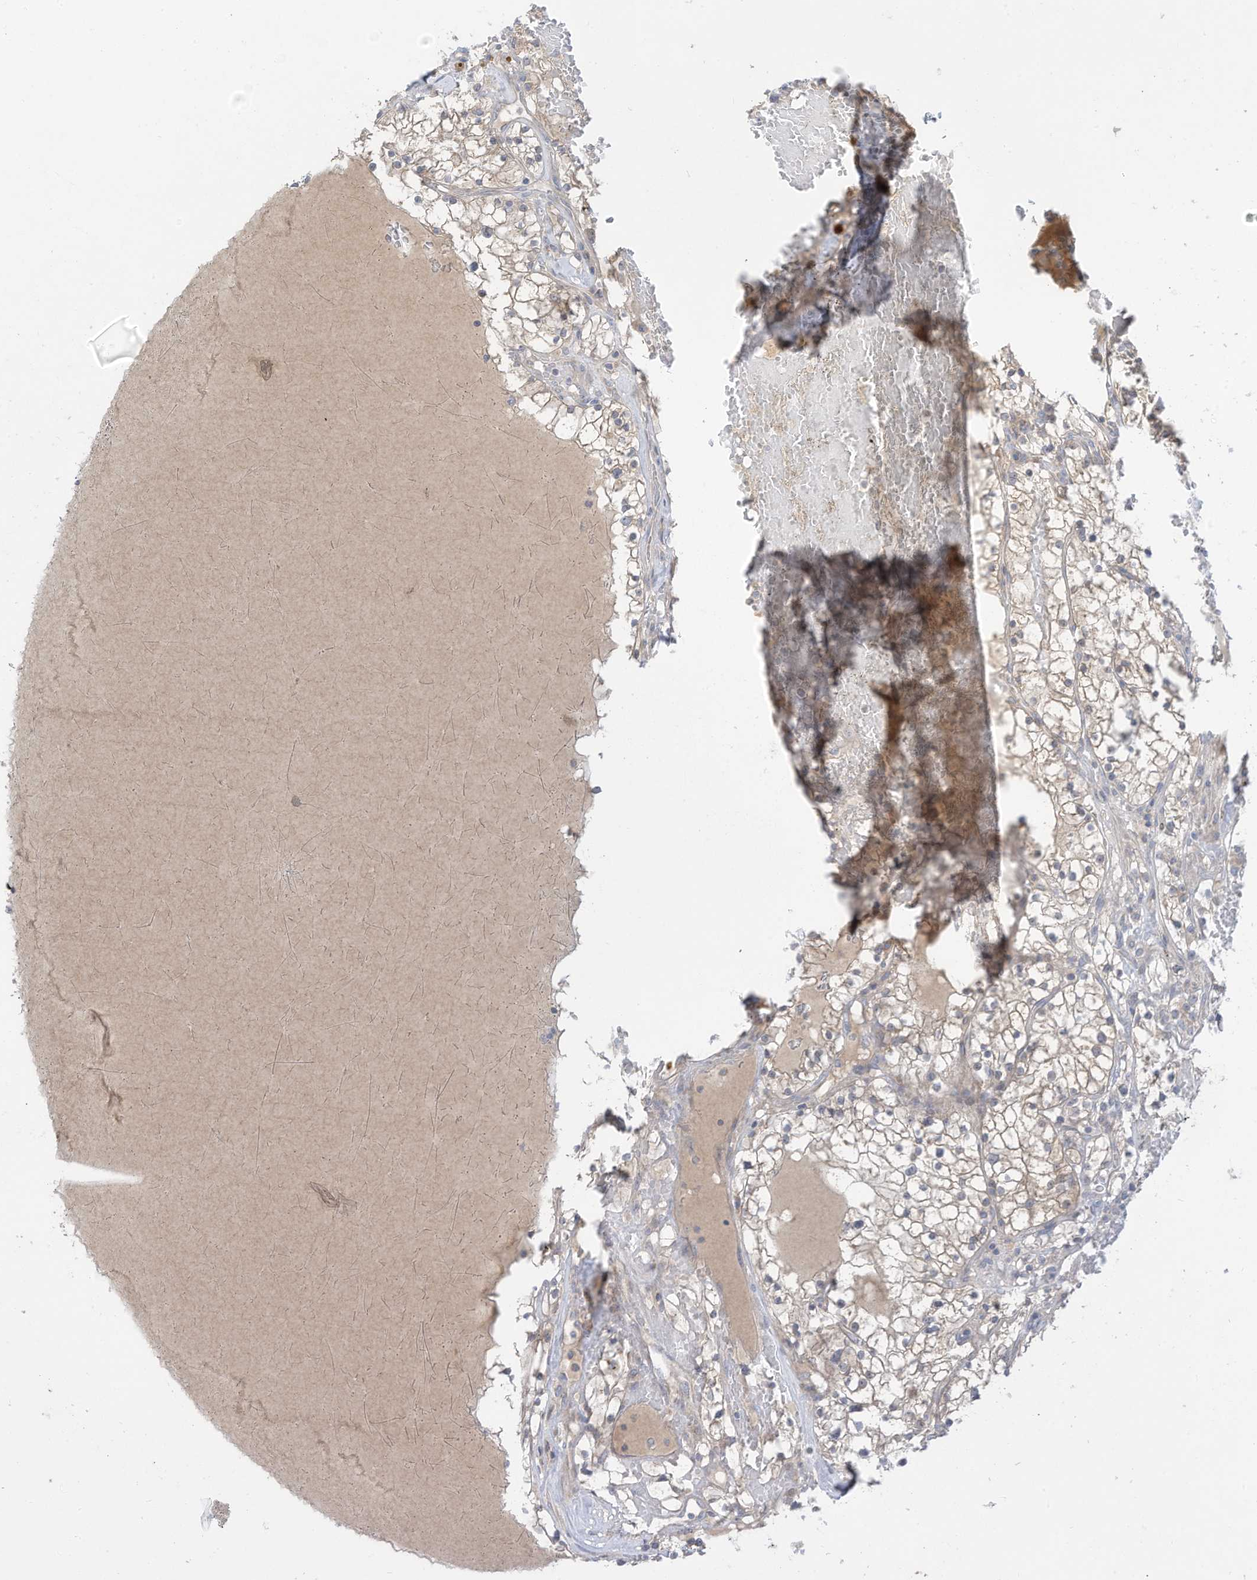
{"staining": {"intensity": "weak", "quantity": "<25%", "location": "cytoplasmic/membranous"}, "tissue": "renal cancer", "cell_type": "Tumor cells", "image_type": "cancer", "snomed": [{"axis": "morphology", "description": "Normal tissue, NOS"}, {"axis": "morphology", "description": "Adenocarcinoma, NOS"}, {"axis": "topography", "description": "Kidney"}], "caption": "A micrograph of human renal adenocarcinoma is negative for staining in tumor cells.", "gene": "LRRN2", "patient": {"sex": "male", "age": 68}}